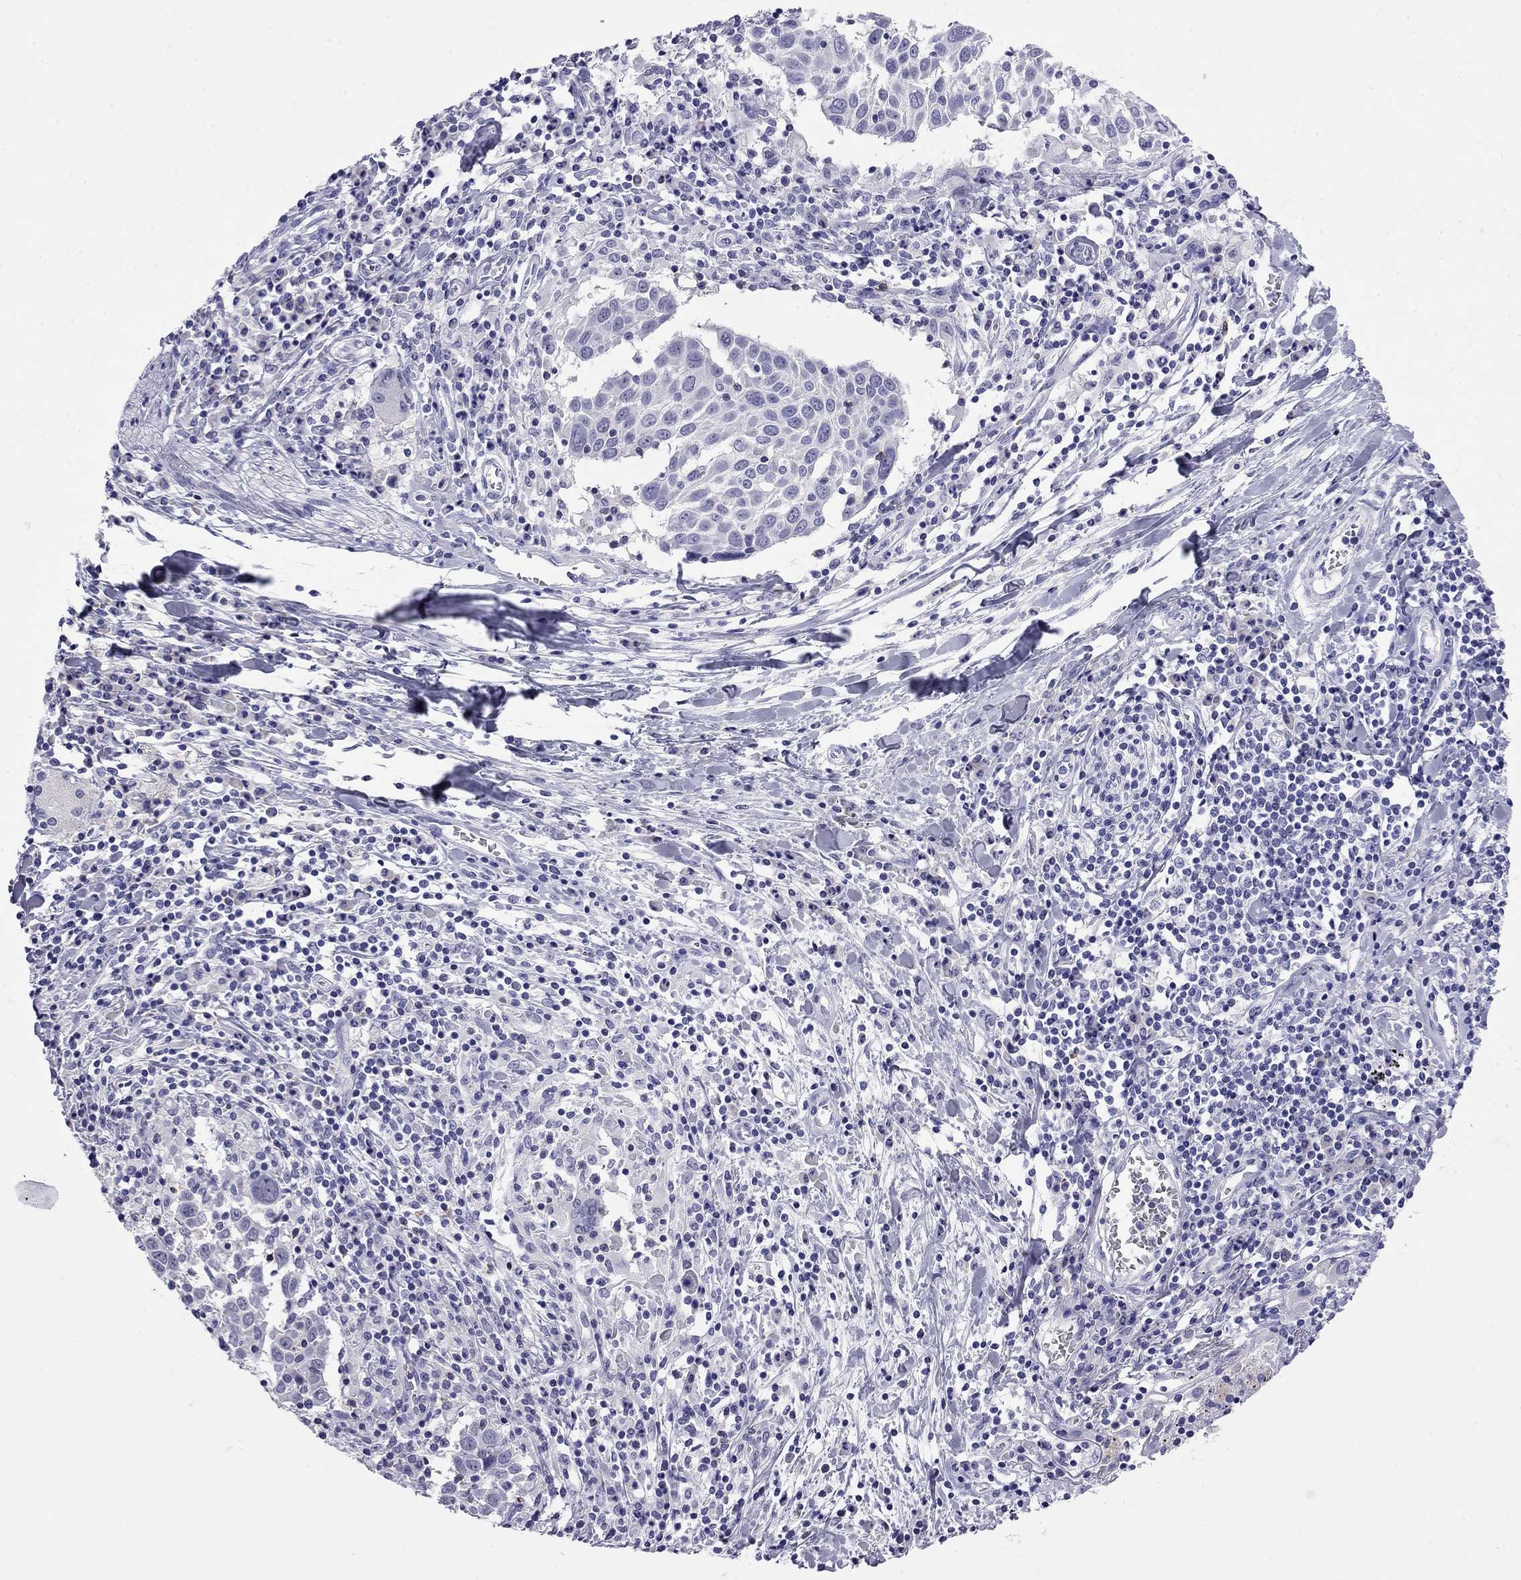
{"staining": {"intensity": "negative", "quantity": "none", "location": "none"}, "tissue": "lung cancer", "cell_type": "Tumor cells", "image_type": "cancer", "snomed": [{"axis": "morphology", "description": "Squamous cell carcinoma, NOS"}, {"axis": "topography", "description": "Lung"}], "caption": "Photomicrograph shows no protein positivity in tumor cells of lung cancer (squamous cell carcinoma) tissue. (Stains: DAB (3,3'-diaminobenzidine) immunohistochemistry (IHC) with hematoxylin counter stain, Microscopy: brightfield microscopy at high magnification).", "gene": "ODF4", "patient": {"sex": "male", "age": 57}}